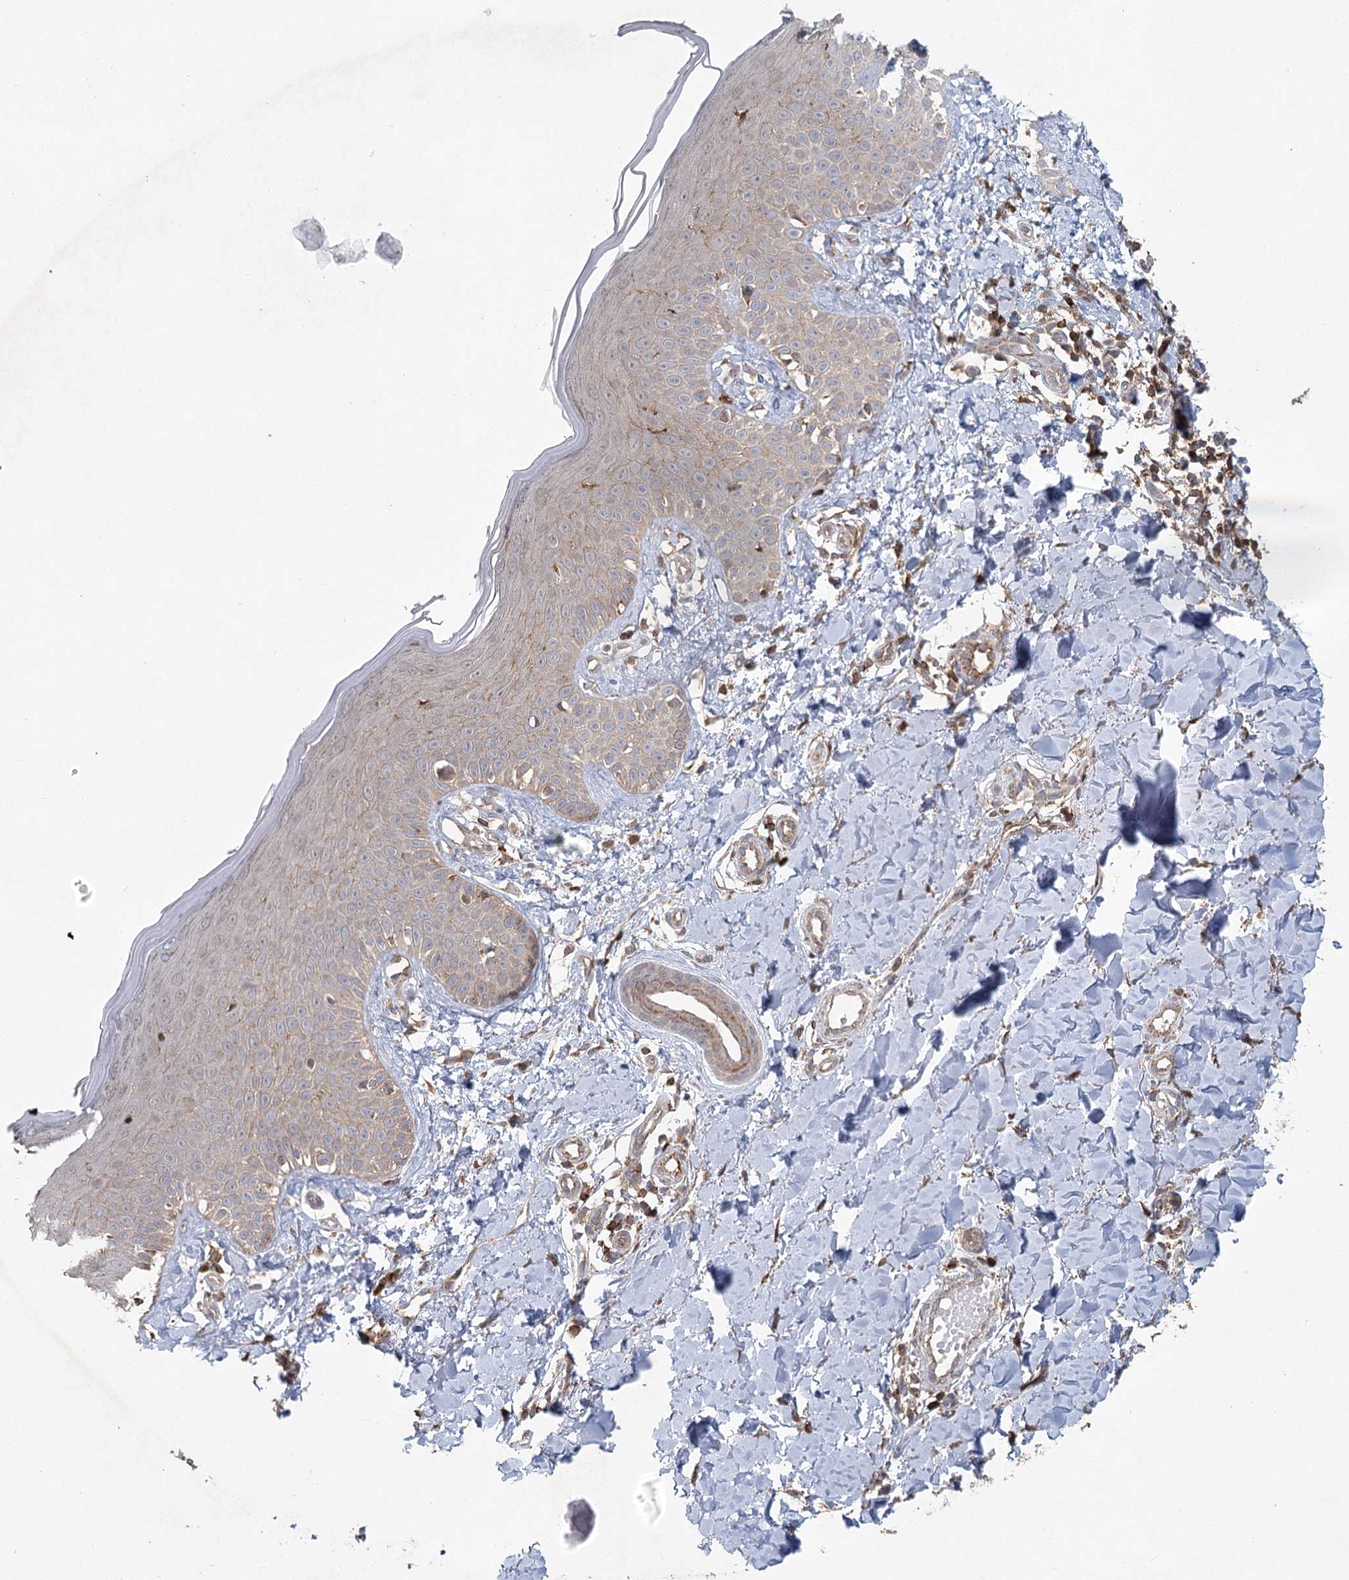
{"staining": {"intensity": "moderate", "quantity": ">75%", "location": "cytoplasmic/membranous"}, "tissue": "skin", "cell_type": "Fibroblasts", "image_type": "normal", "snomed": [{"axis": "morphology", "description": "Normal tissue, NOS"}, {"axis": "topography", "description": "Skin"}], "caption": "High-power microscopy captured an immunohistochemistry (IHC) photomicrograph of normal skin, revealing moderate cytoplasmic/membranous staining in about >75% of fibroblasts.", "gene": "PLEKHA7", "patient": {"sex": "male", "age": 52}}